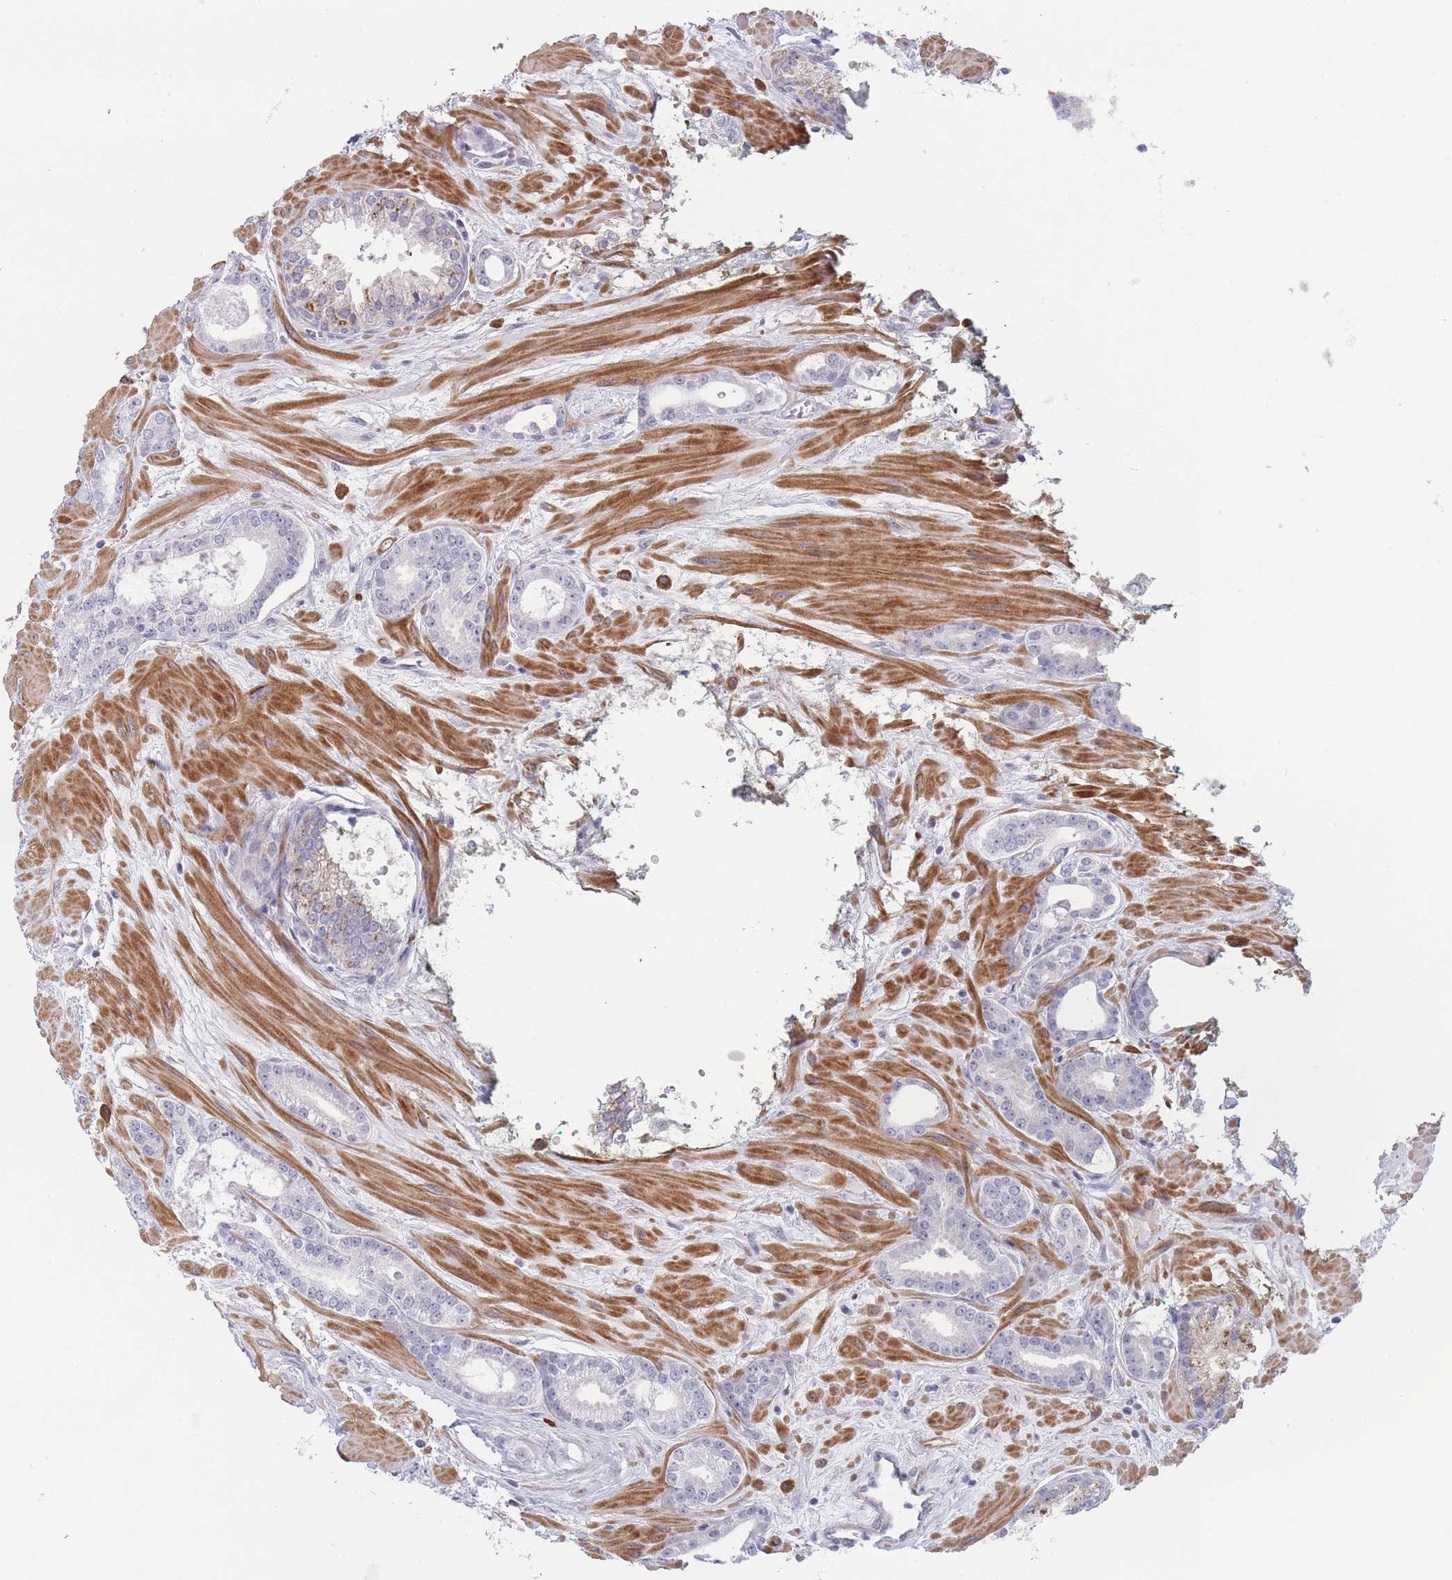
{"staining": {"intensity": "negative", "quantity": "none", "location": "none"}, "tissue": "prostate cancer", "cell_type": "Tumor cells", "image_type": "cancer", "snomed": [{"axis": "morphology", "description": "Adenocarcinoma, Low grade"}, {"axis": "topography", "description": "Prostate"}], "caption": "There is no significant expression in tumor cells of prostate cancer.", "gene": "ASAP3", "patient": {"sex": "male", "age": 60}}